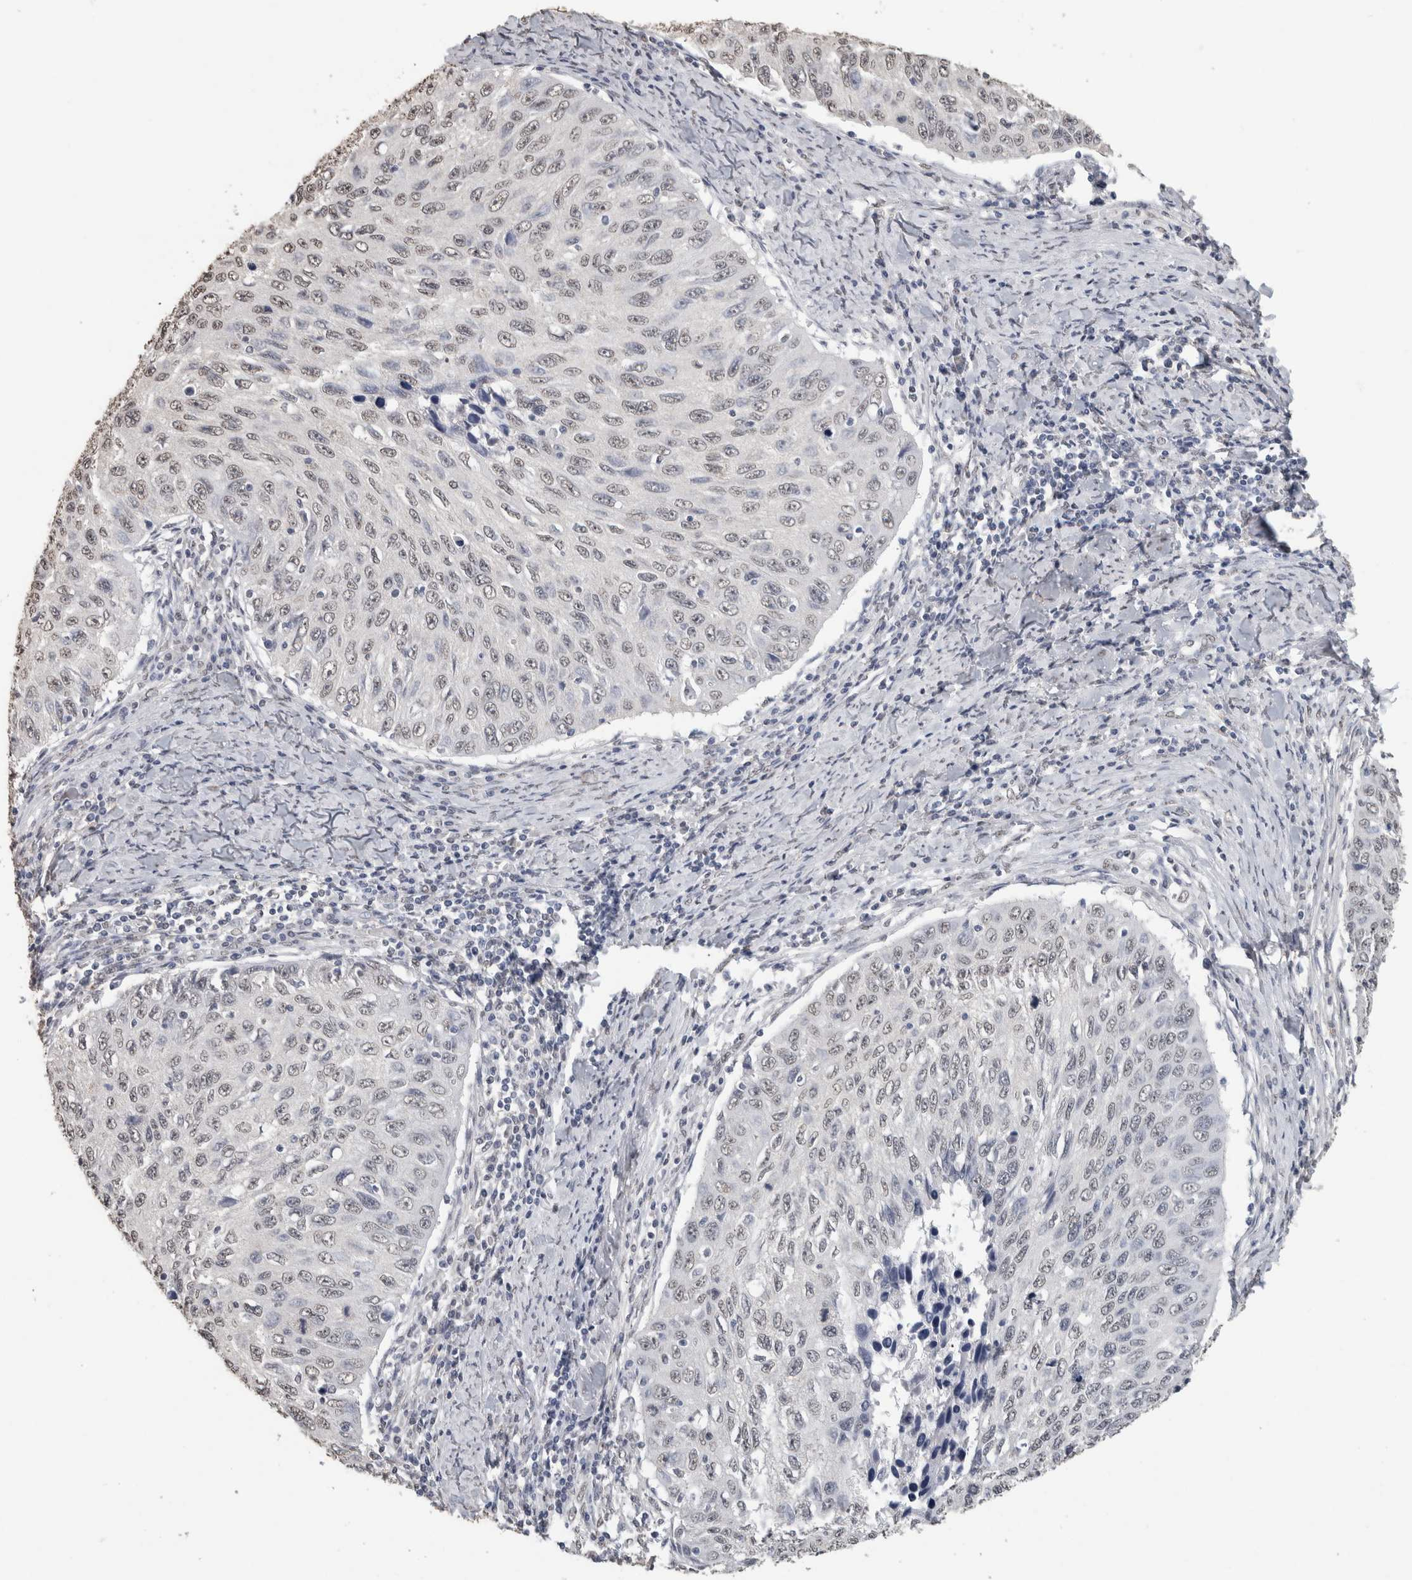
{"staining": {"intensity": "negative", "quantity": "none", "location": "none"}, "tissue": "cervical cancer", "cell_type": "Tumor cells", "image_type": "cancer", "snomed": [{"axis": "morphology", "description": "Squamous cell carcinoma, NOS"}, {"axis": "topography", "description": "Cervix"}], "caption": "High power microscopy image of an immunohistochemistry (IHC) image of cervical cancer, revealing no significant staining in tumor cells. (Brightfield microscopy of DAB IHC at high magnification).", "gene": "LTBP1", "patient": {"sex": "female", "age": 53}}